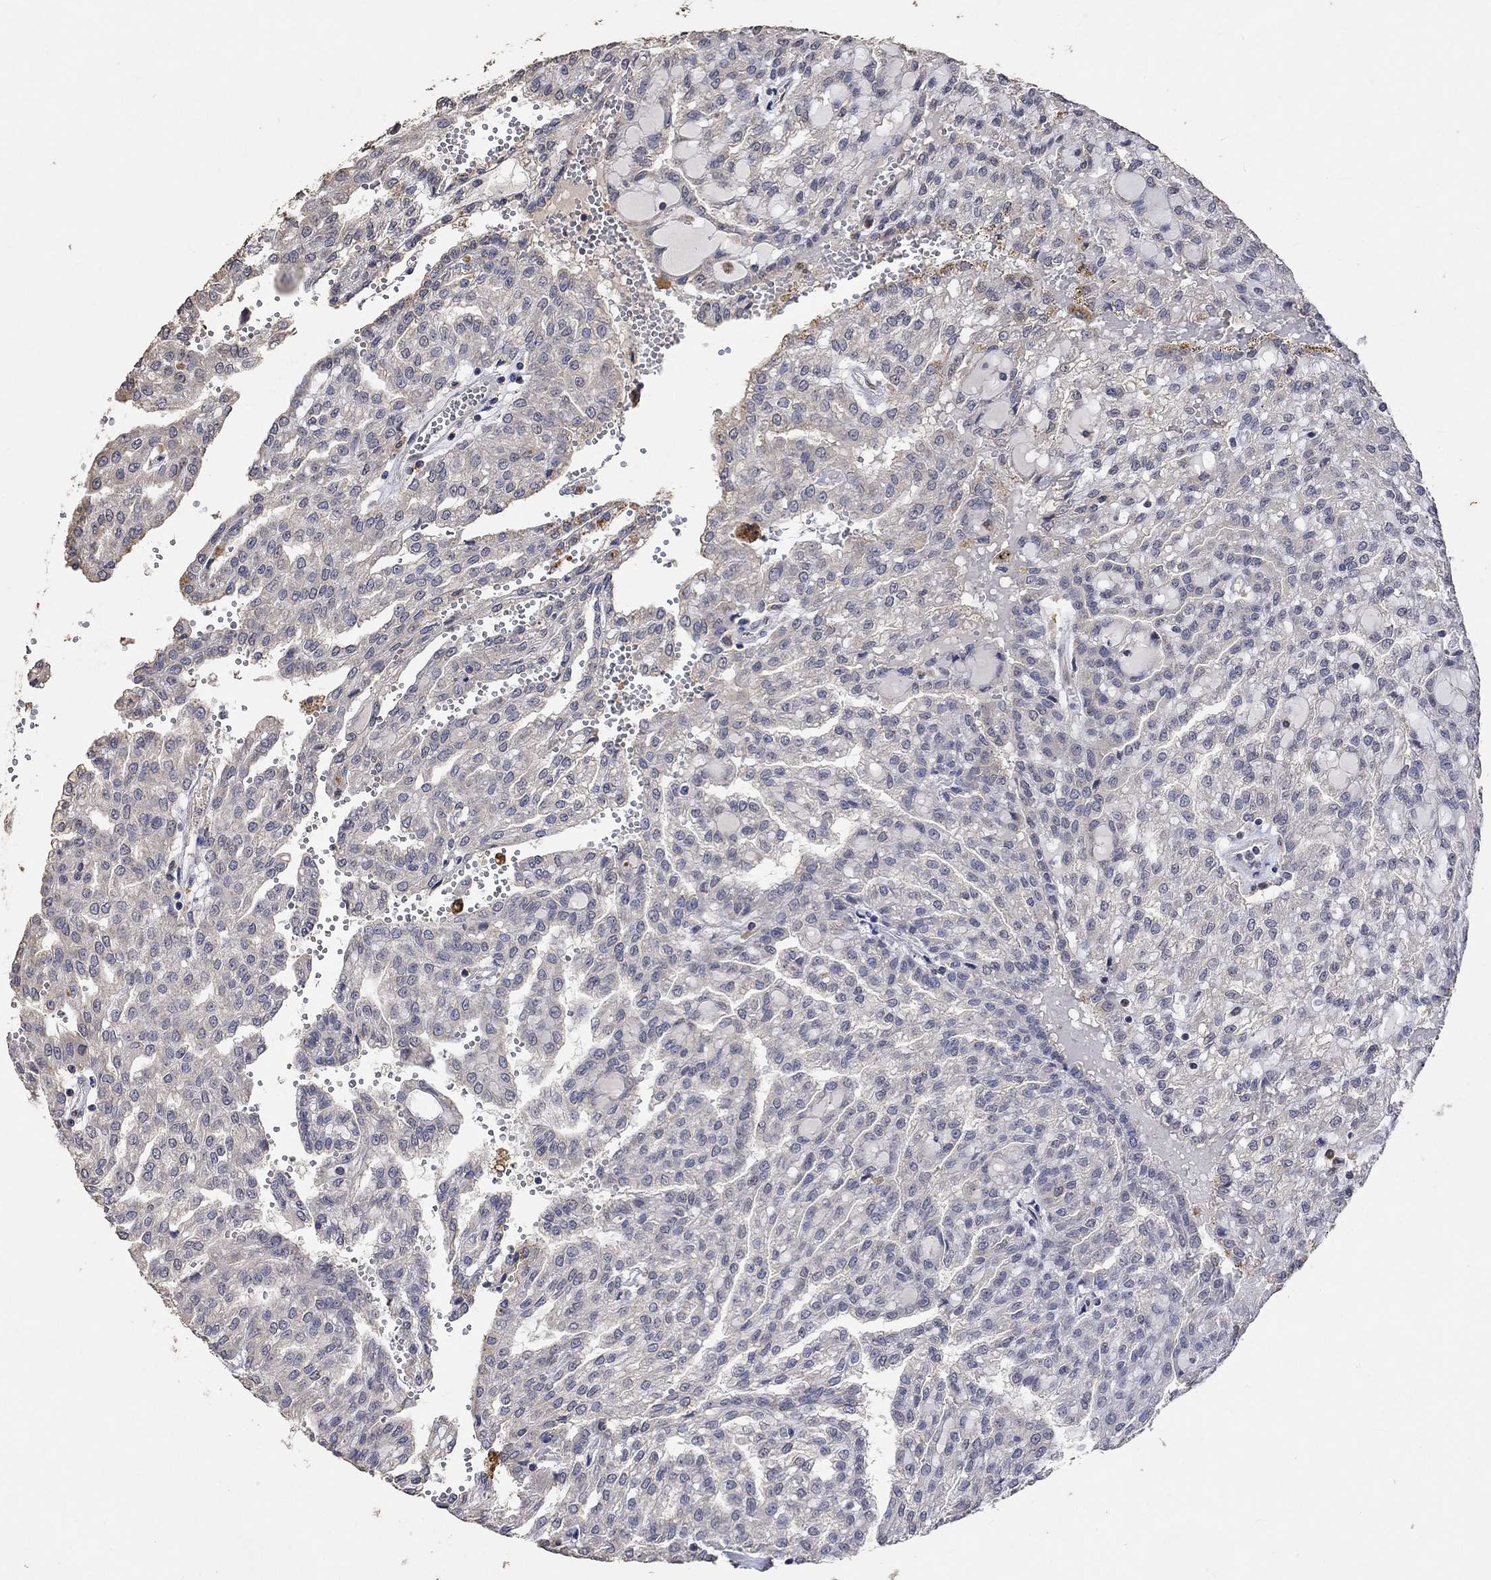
{"staining": {"intensity": "negative", "quantity": "none", "location": "none"}, "tissue": "renal cancer", "cell_type": "Tumor cells", "image_type": "cancer", "snomed": [{"axis": "morphology", "description": "Adenocarcinoma, NOS"}, {"axis": "topography", "description": "Kidney"}], "caption": "Tumor cells are negative for protein expression in human adenocarcinoma (renal).", "gene": "PTPN20", "patient": {"sex": "male", "age": 63}}